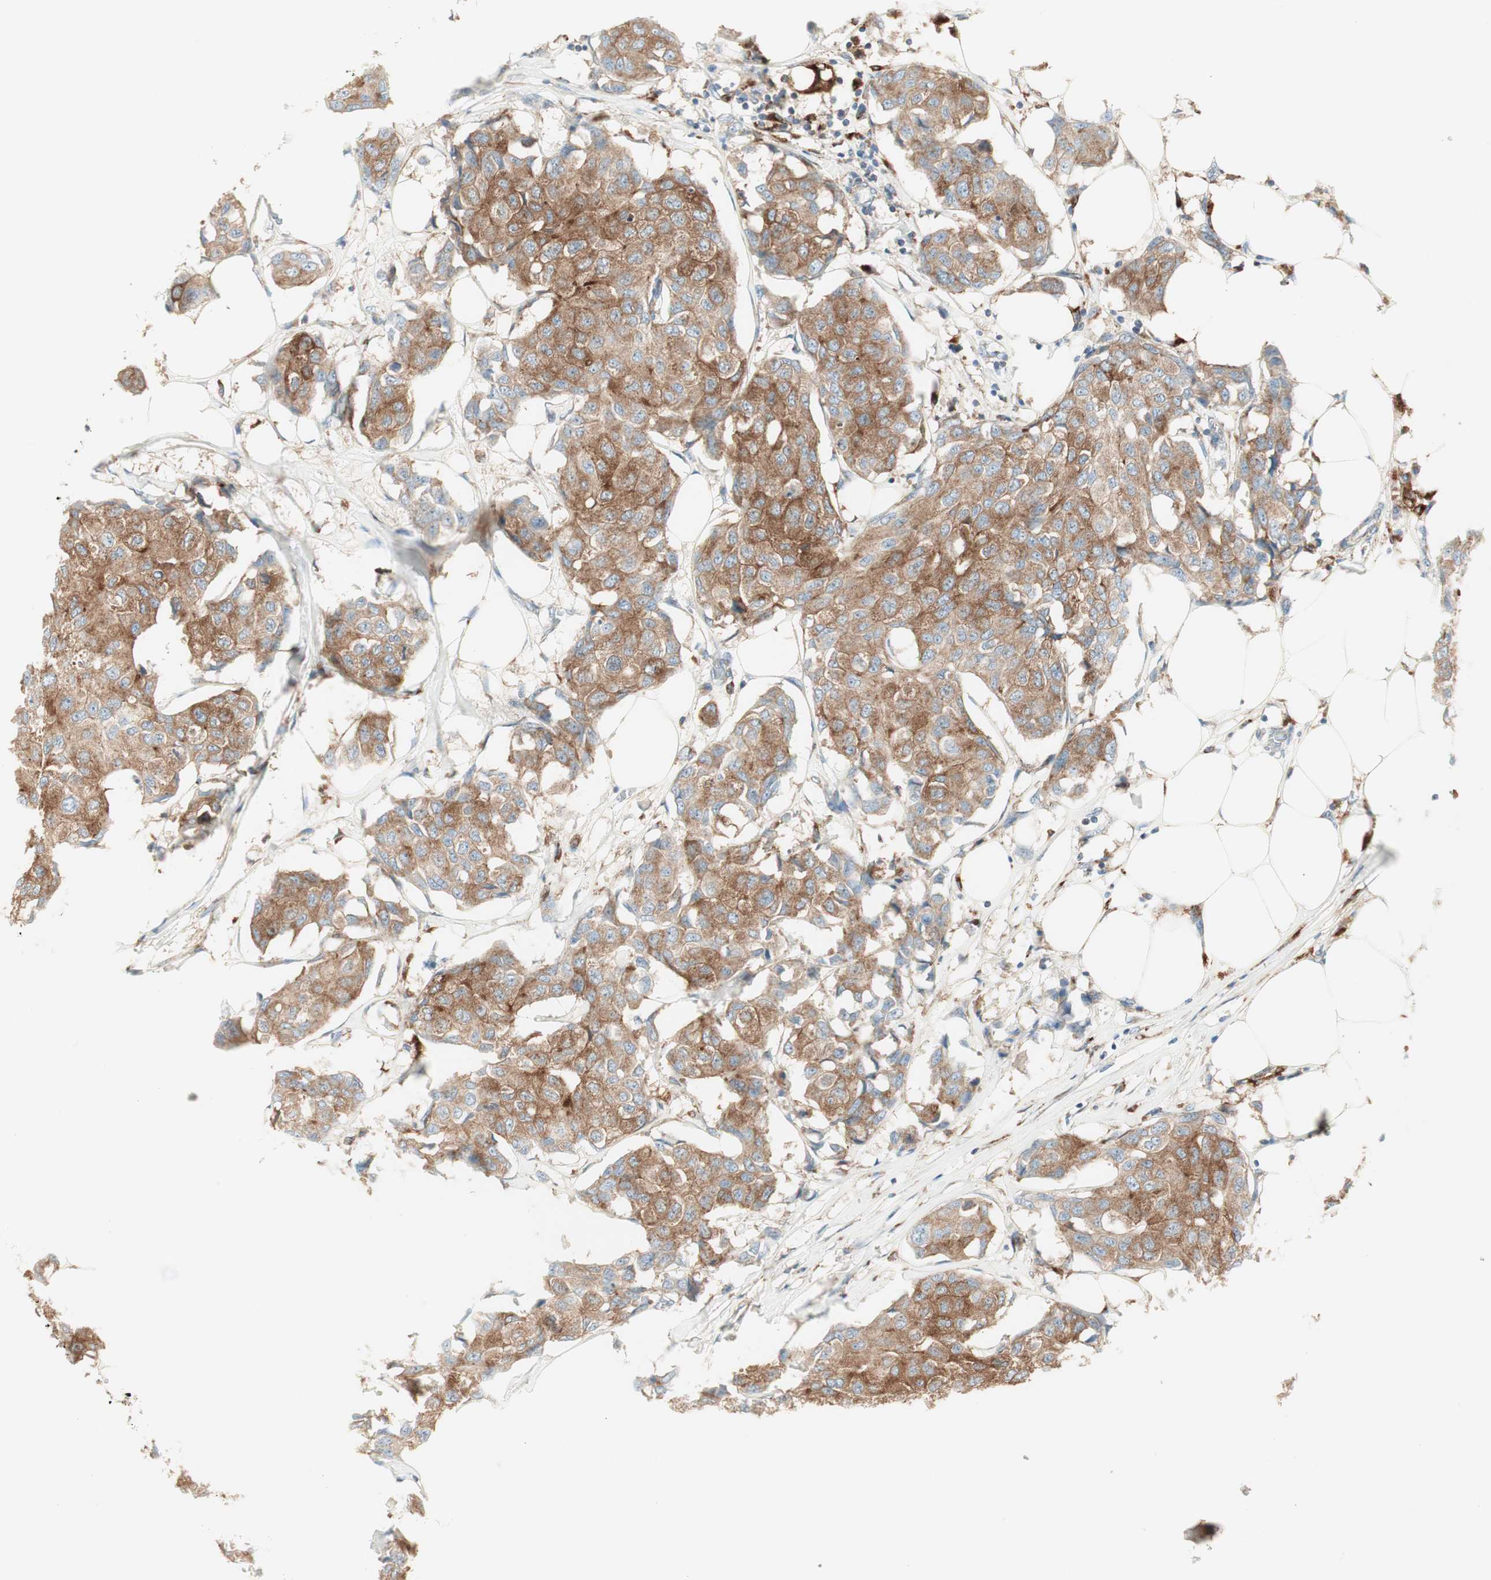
{"staining": {"intensity": "moderate", "quantity": "25%-75%", "location": "cytoplasmic/membranous"}, "tissue": "breast cancer", "cell_type": "Tumor cells", "image_type": "cancer", "snomed": [{"axis": "morphology", "description": "Duct carcinoma"}, {"axis": "topography", "description": "Breast"}], "caption": "This is a photomicrograph of IHC staining of breast cancer, which shows moderate expression in the cytoplasmic/membranous of tumor cells.", "gene": "ATP6V1G1", "patient": {"sex": "female", "age": 80}}